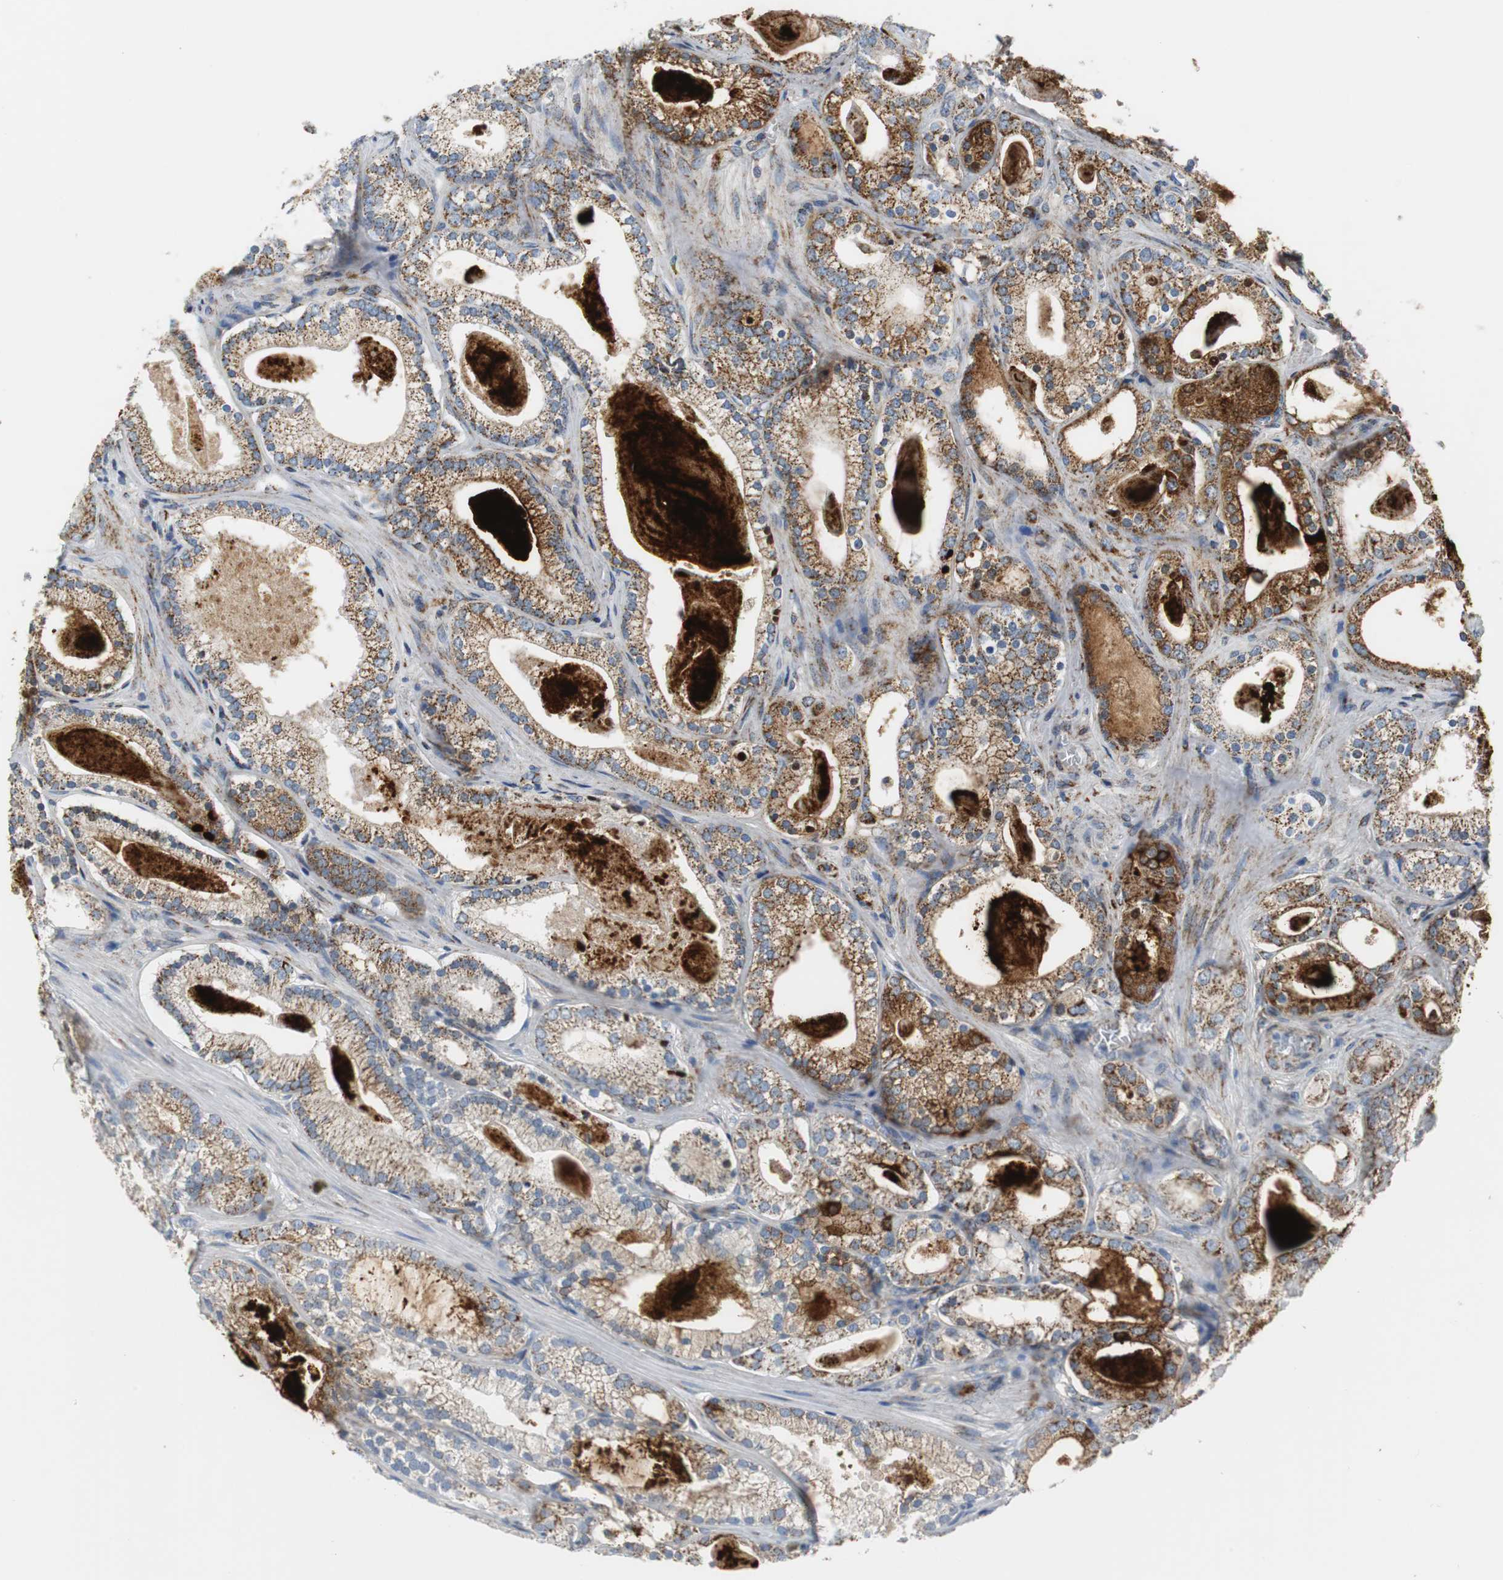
{"staining": {"intensity": "strong", "quantity": ">75%", "location": "cytoplasmic/membranous"}, "tissue": "prostate cancer", "cell_type": "Tumor cells", "image_type": "cancer", "snomed": [{"axis": "morphology", "description": "Adenocarcinoma, Low grade"}, {"axis": "topography", "description": "Prostate"}], "caption": "Protein analysis of adenocarcinoma (low-grade) (prostate) tissue reveals strong cytoplasmic/membranous expression in approximately >75% of tumor cells.", "gene": "C1QTNF7", "patient": {"sex": "male", "age": 59}}